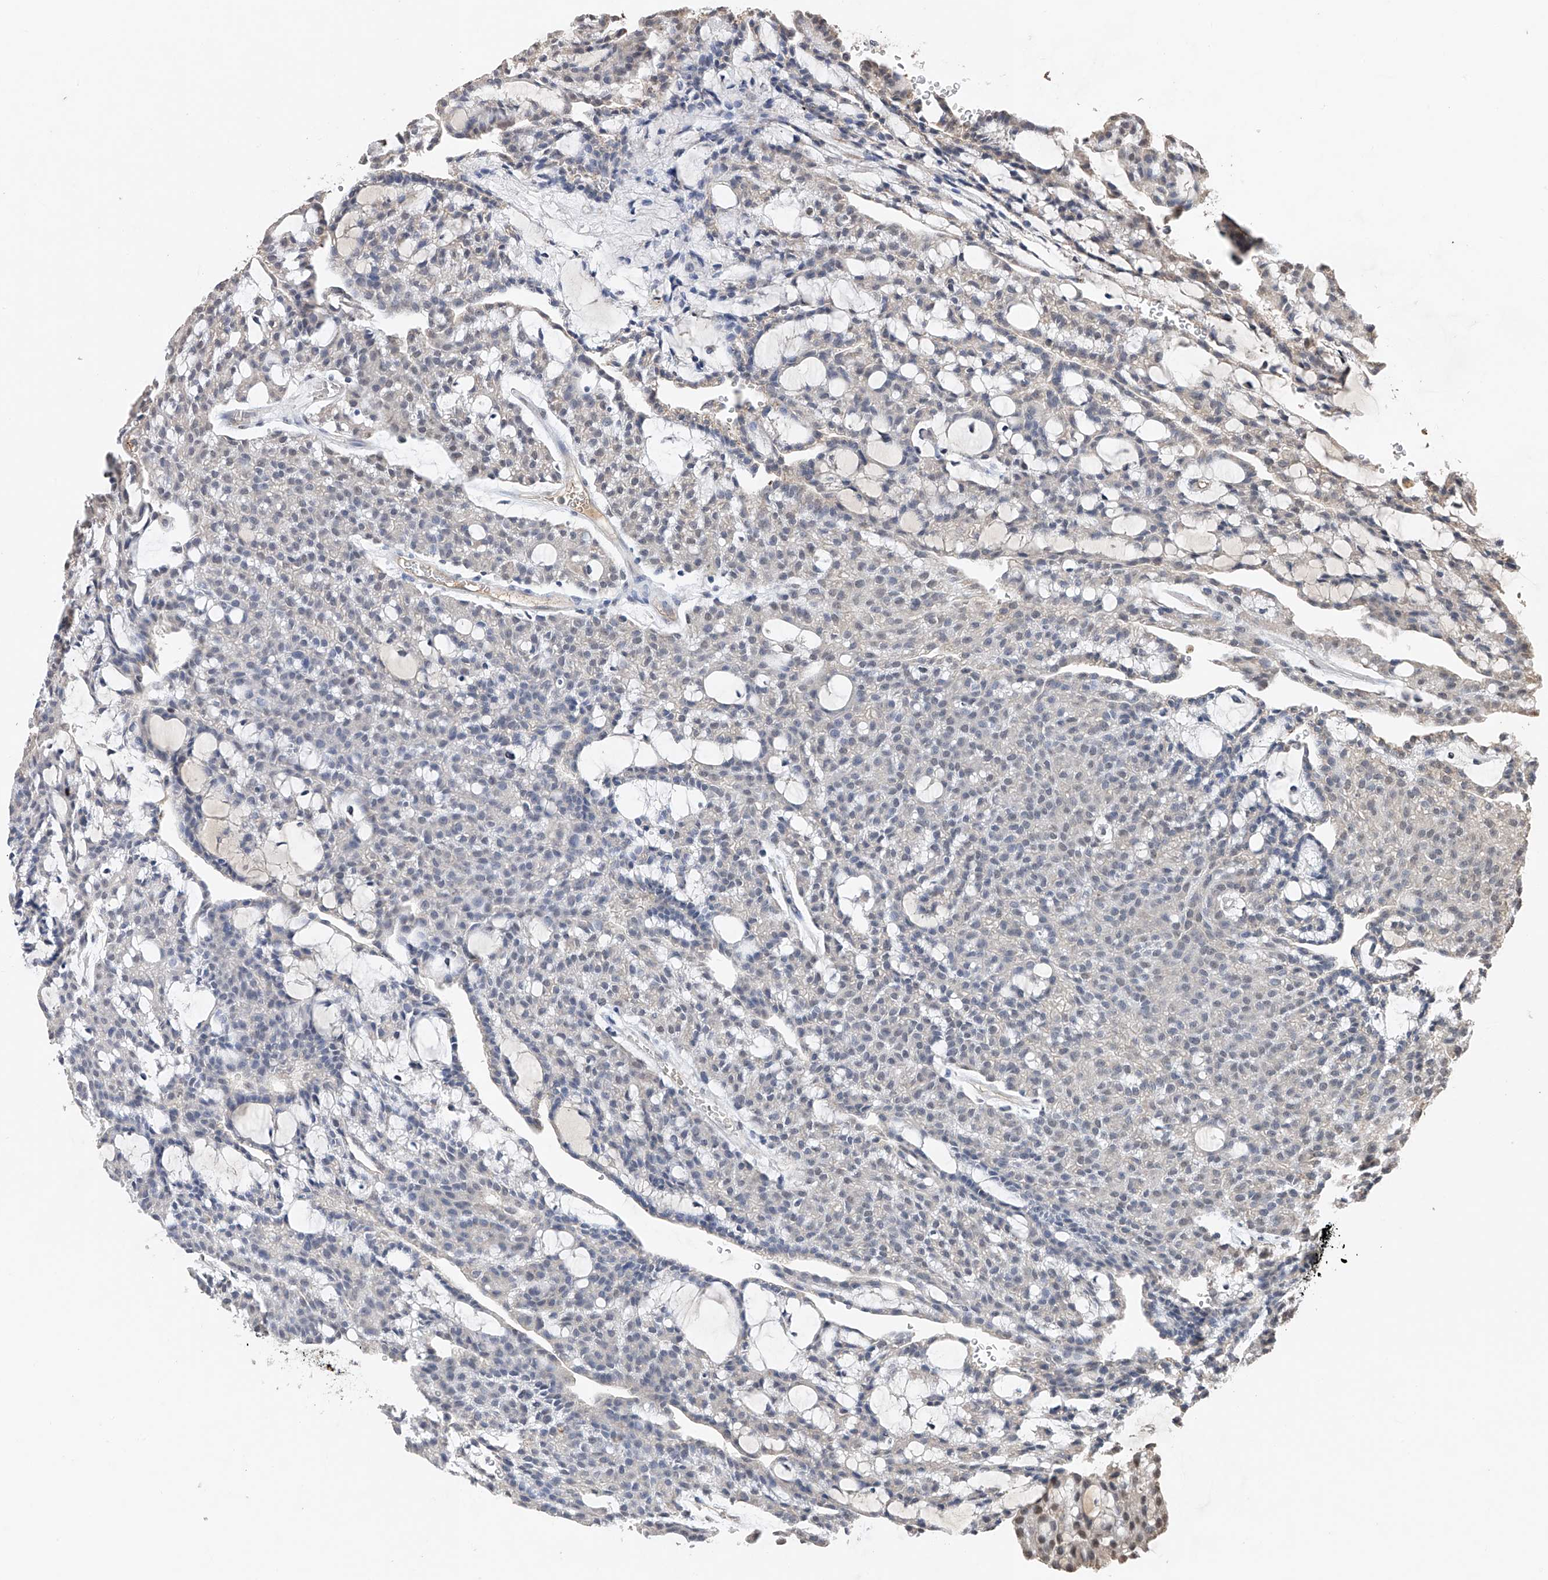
{"staining": {"intensity": "negative", "quantity": "none", "location": "none"}, "tissue": "renal cancer", "cell_type": "Tumor cells", "image_type": "cancer", "snomed": [{"axis": "morphology", "description": "Adenocarcinoma, NOS"}, {"axis": "topography", "description": "Kidney"}], "caption": "Tumor cells are negative for protein expression in human renal adenocarcinoma. Brightfield microscopy of immunohistochemistry stained with DAB (3,3'-diaminobenzidine) (brown) and hematoxylin (blue), captured at high magnification.", "gene": "DMAP1", "patient": {"sex": "male", "age": 63}}